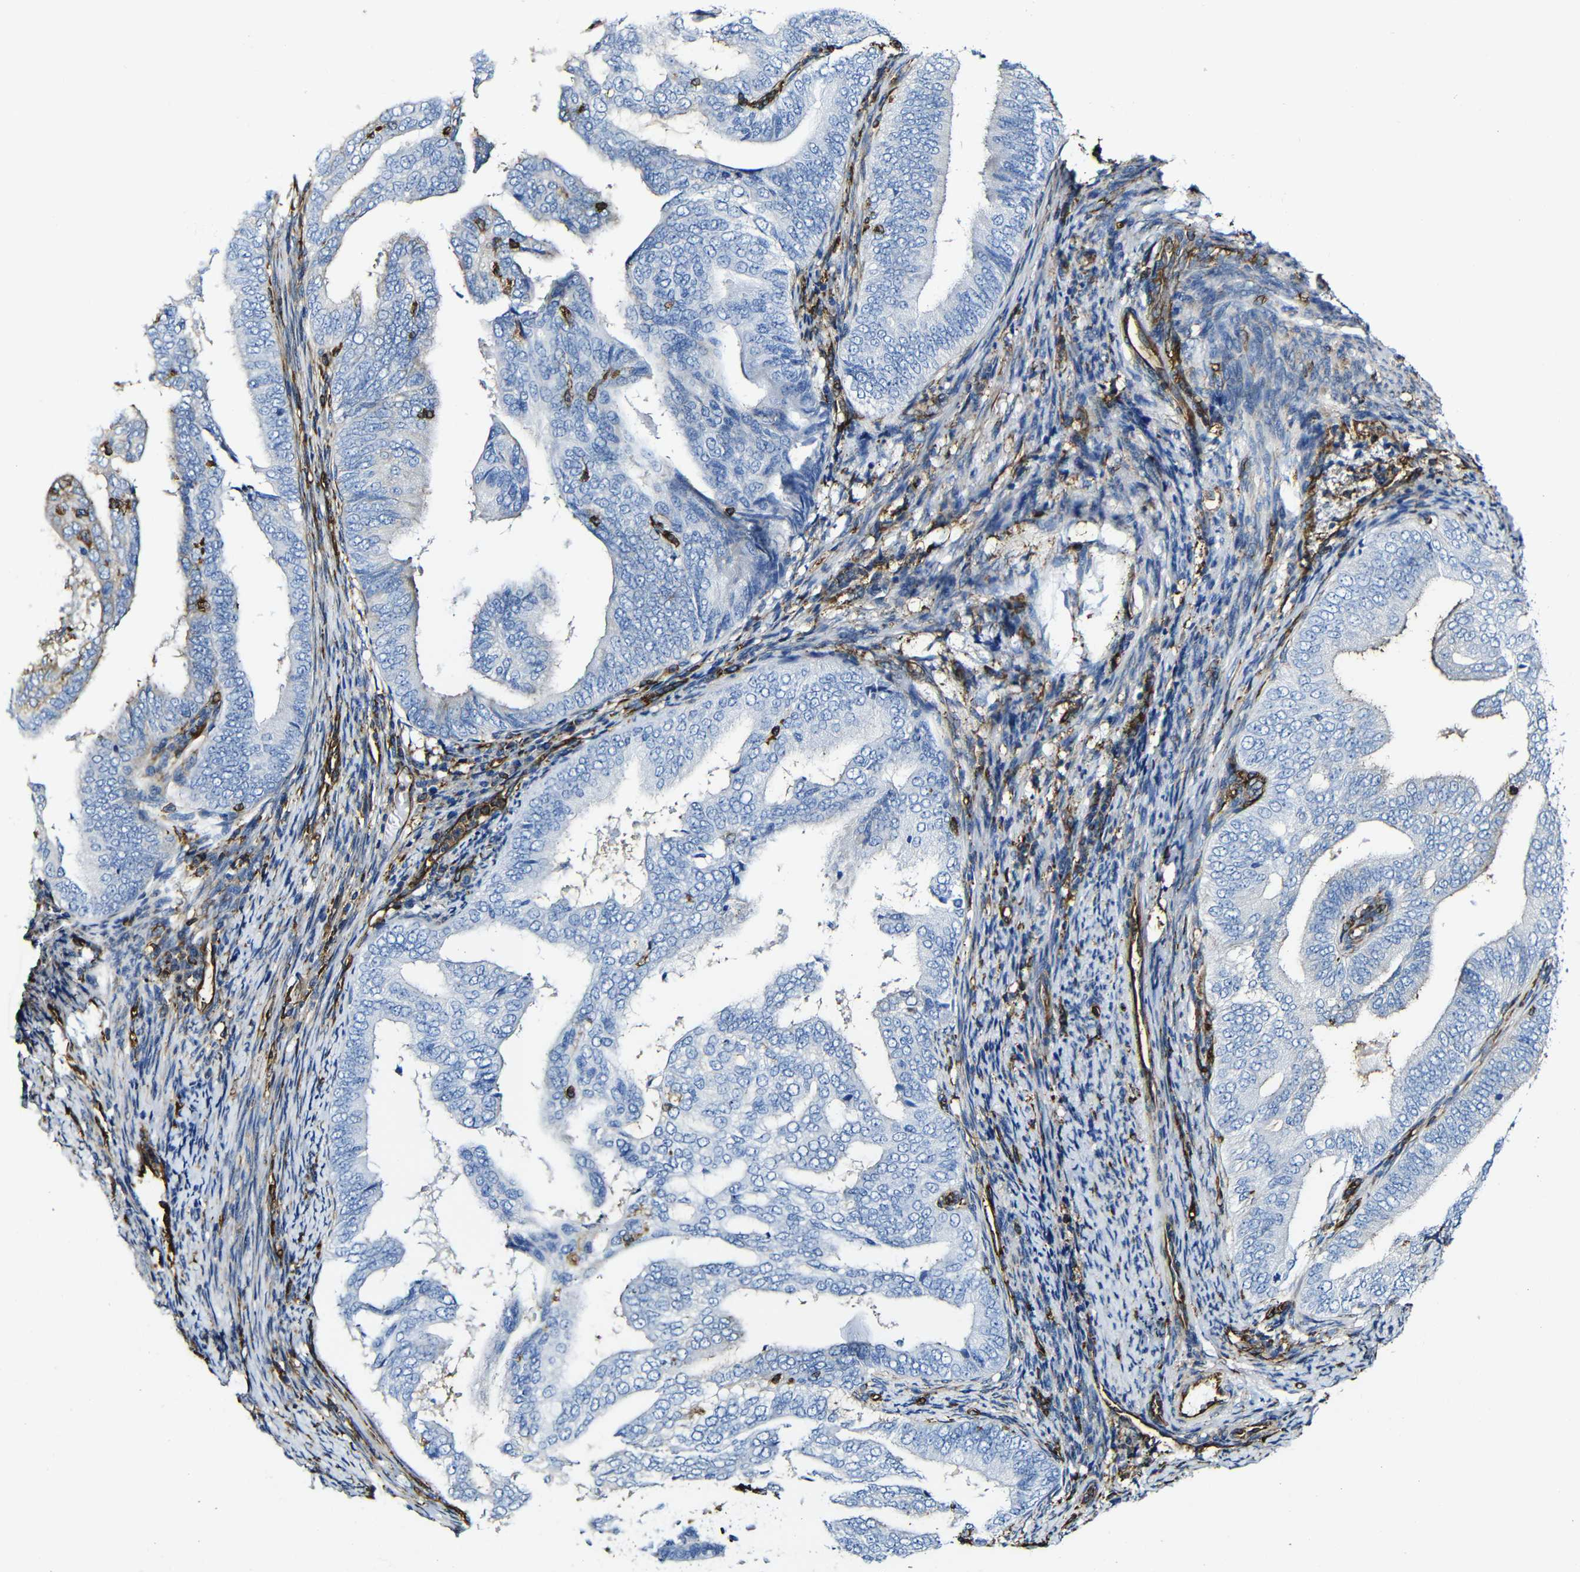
{"staining": {"intensity": "negative", "quantity": "none", "location": "none"}, "tissue": "endometrial cancer", "cell_type": "Tumor cells", "image_type": "cancer", "snomed": [{"axis": "morphology", "description": "Adenocarcinoma, NOS"}, {"axis": "topography", "description": "Endometrium"}], "caption": "Tumor cells are negative for brown protein staining in endometrial cancer (adenocarcinoma).", "gene": "MSN", "patient": {"sex": "female", "age": 58}}